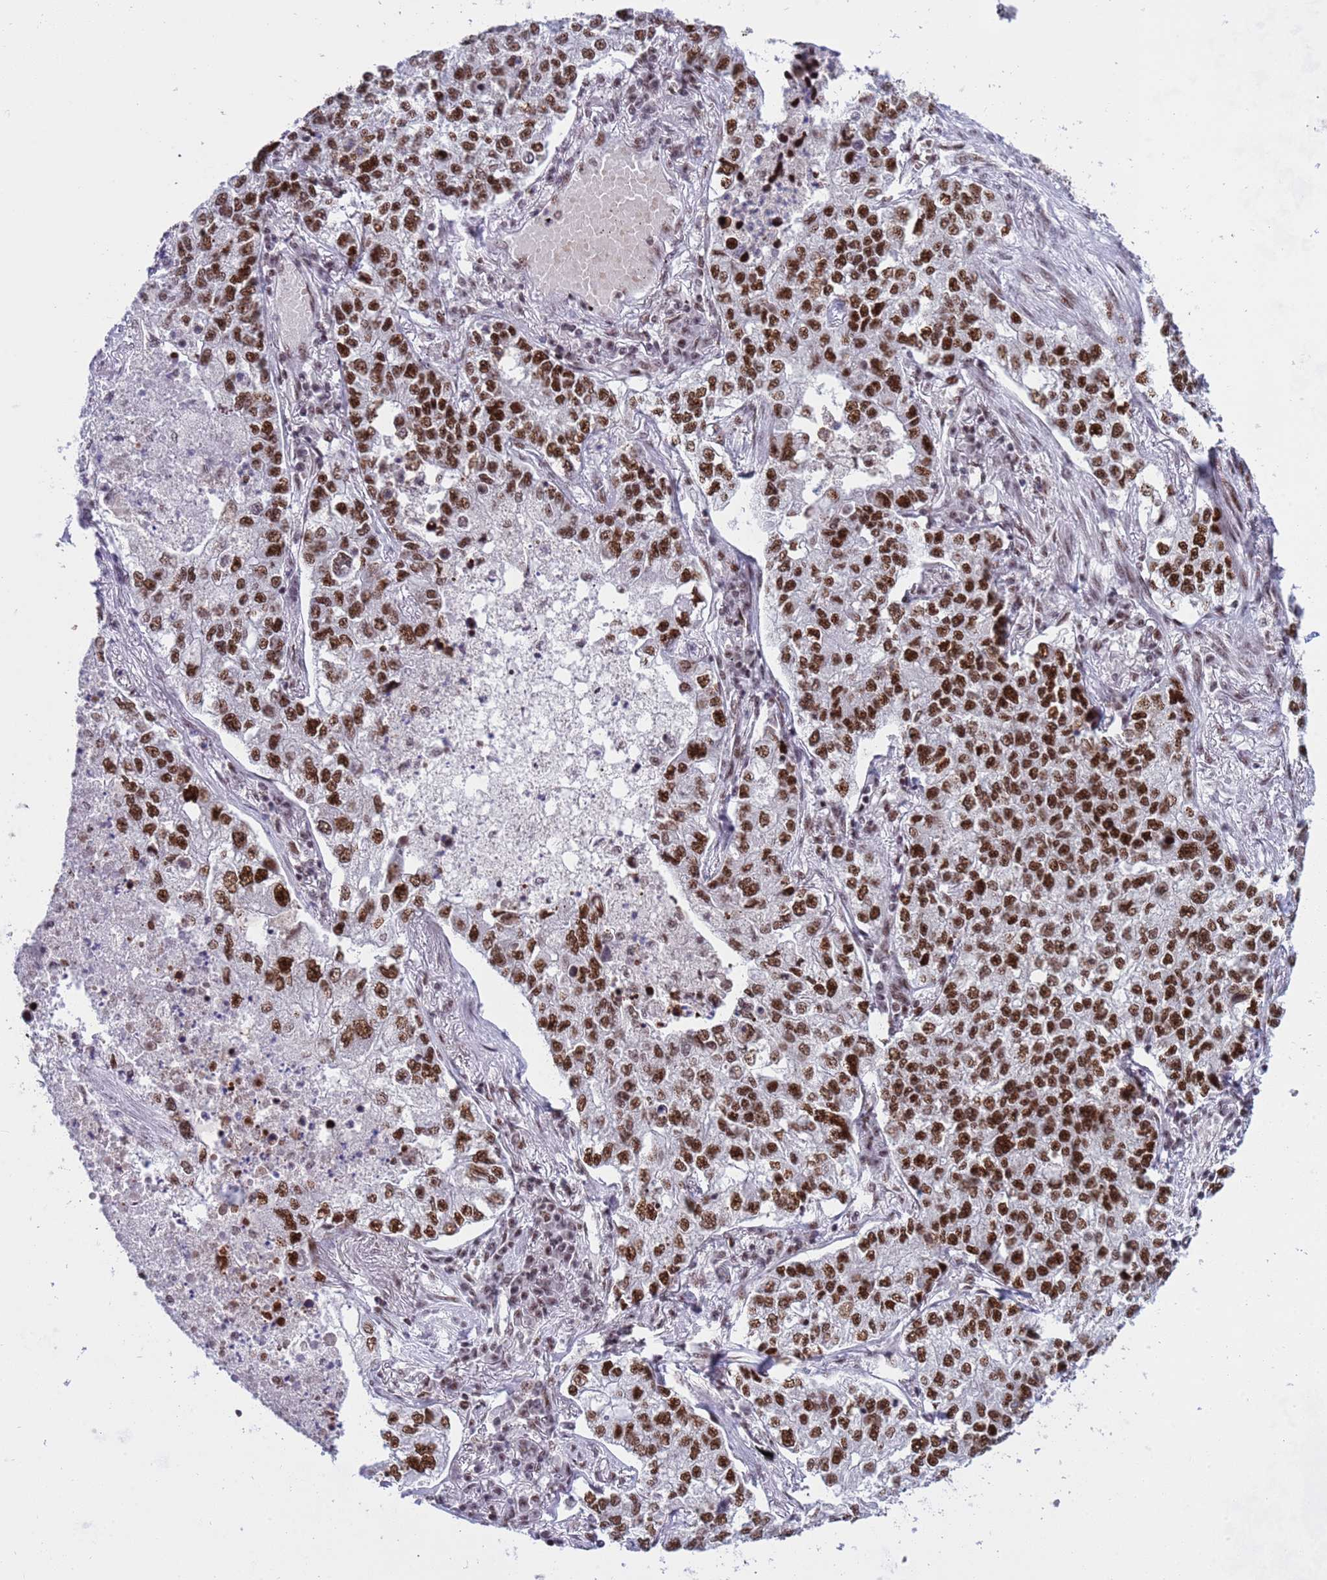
{"staining": {"intensity": "strong", "quantity": ">75%", "location": "nuclear"}, "tissue": "lung cancer", "cell_type": "Tumor cells", "image_type": "cancer", "snomed": [{"axis": "morphology", "description": "Adenocarcinoma, NOS"}, {"axis": "topography", "description": "Lung"}], "caption": "Immunohistochemistry photomicrograph of neoplastic tissue: adenocarcinoma (lung) stained using IHC shows high levels of strong protein expression localized specifically in the nuclear of tumor cells, appearing as a nuclear brown color.", "gene": "THOC2", "patient": {"sex": "male", "age": 49}}